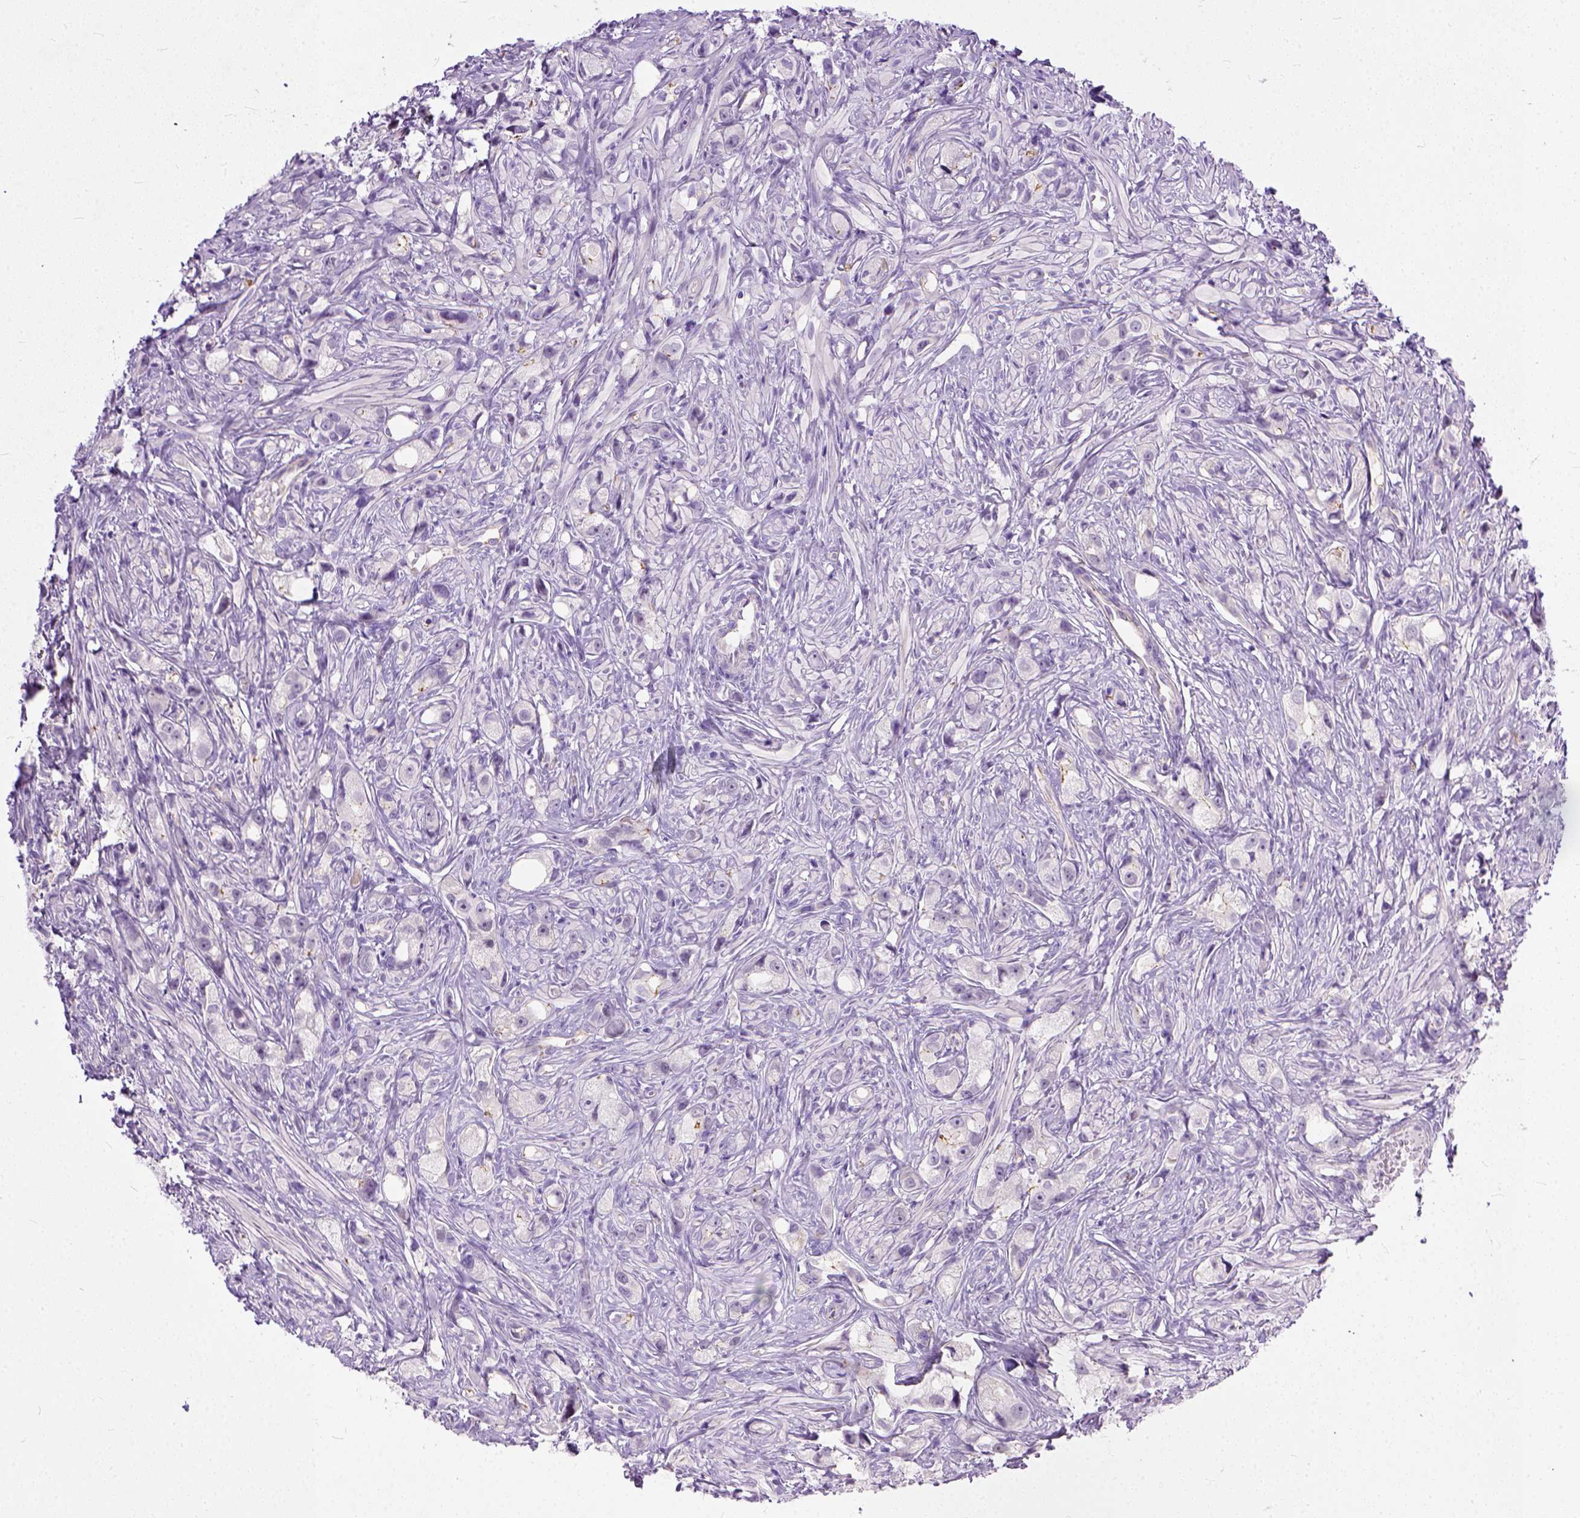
{"staining": {"intensity": "negative", "quantity": "none", "location": "none"}, "tissue": "prostate cancer", "cell_type": "Tumor cells", "image_type": "cancer", "snomed": [{"axis": "morphology", "description": "Adenocarcinoma, High grade"}, {"axis": "topography", "description": "Prostate"}], "caption": "Micrograph shows no protein expression in tumor cells of prostate cancer tissue.", "gene": "ADGRF1", "patient": {"sex": "male", "age": 75}}